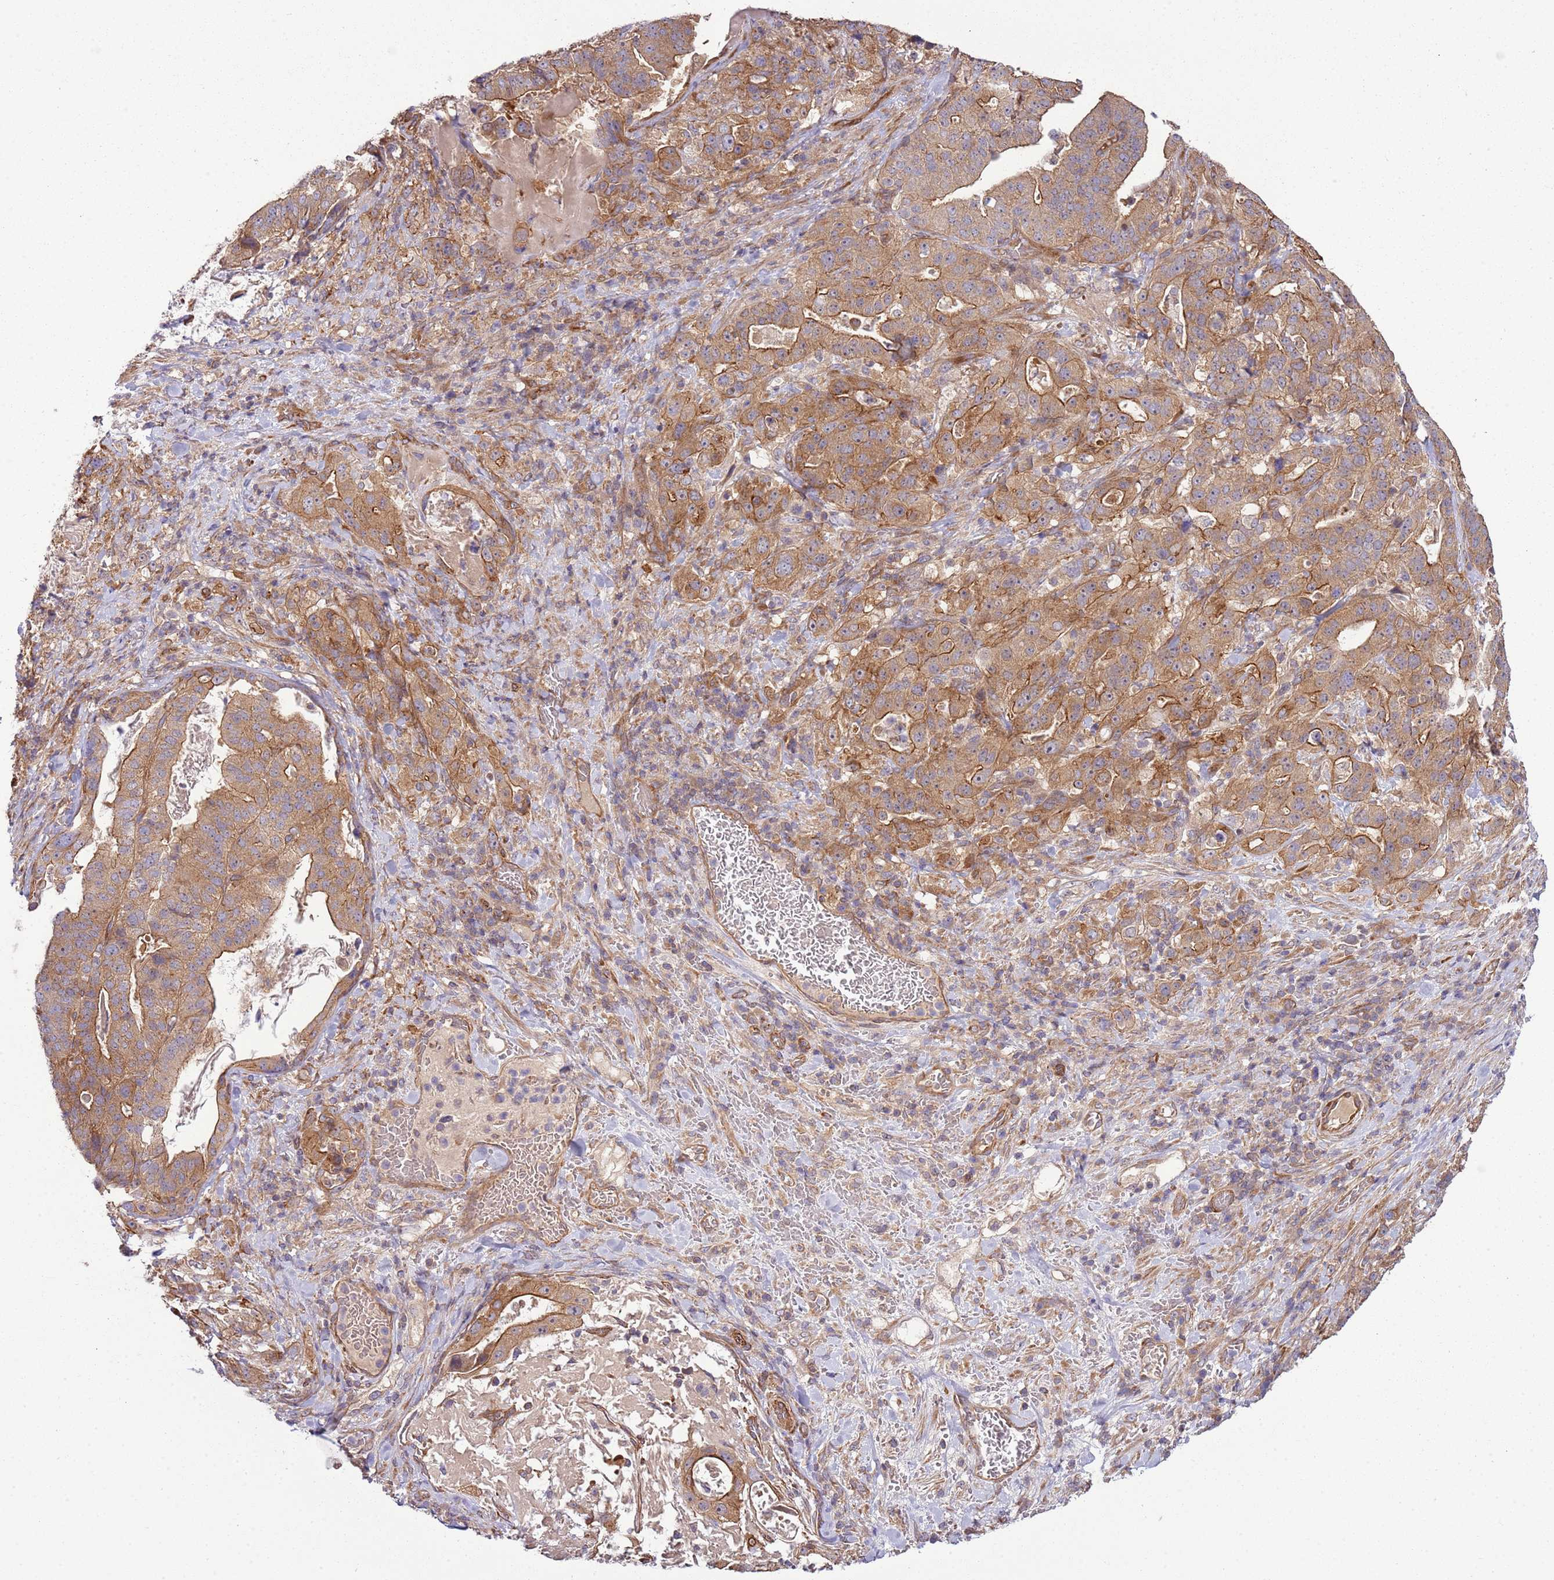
{"staining": {"intensity": "moderate", "quantity": ">75%", "location": "cytoplasmic/membranous"}, "tissue": "stomach cancer", "cell_type": "Tumor cells", "image_type": "cancer", "snomed": [{"axis": "morphology", "description": "Adenocarcinoma, NOS"}, {"axis": "topography", "description": "Stomach"}], "caption": "Protein analysis of stomach cancer (adenocarcinoma) tissue reveals moderate cytoplasmic/membranous expression in about >75% of tumor cells. Nuclei are stained in blue.", "gene": "GNL1", "patient": {"sex": "male", "age": 48}}